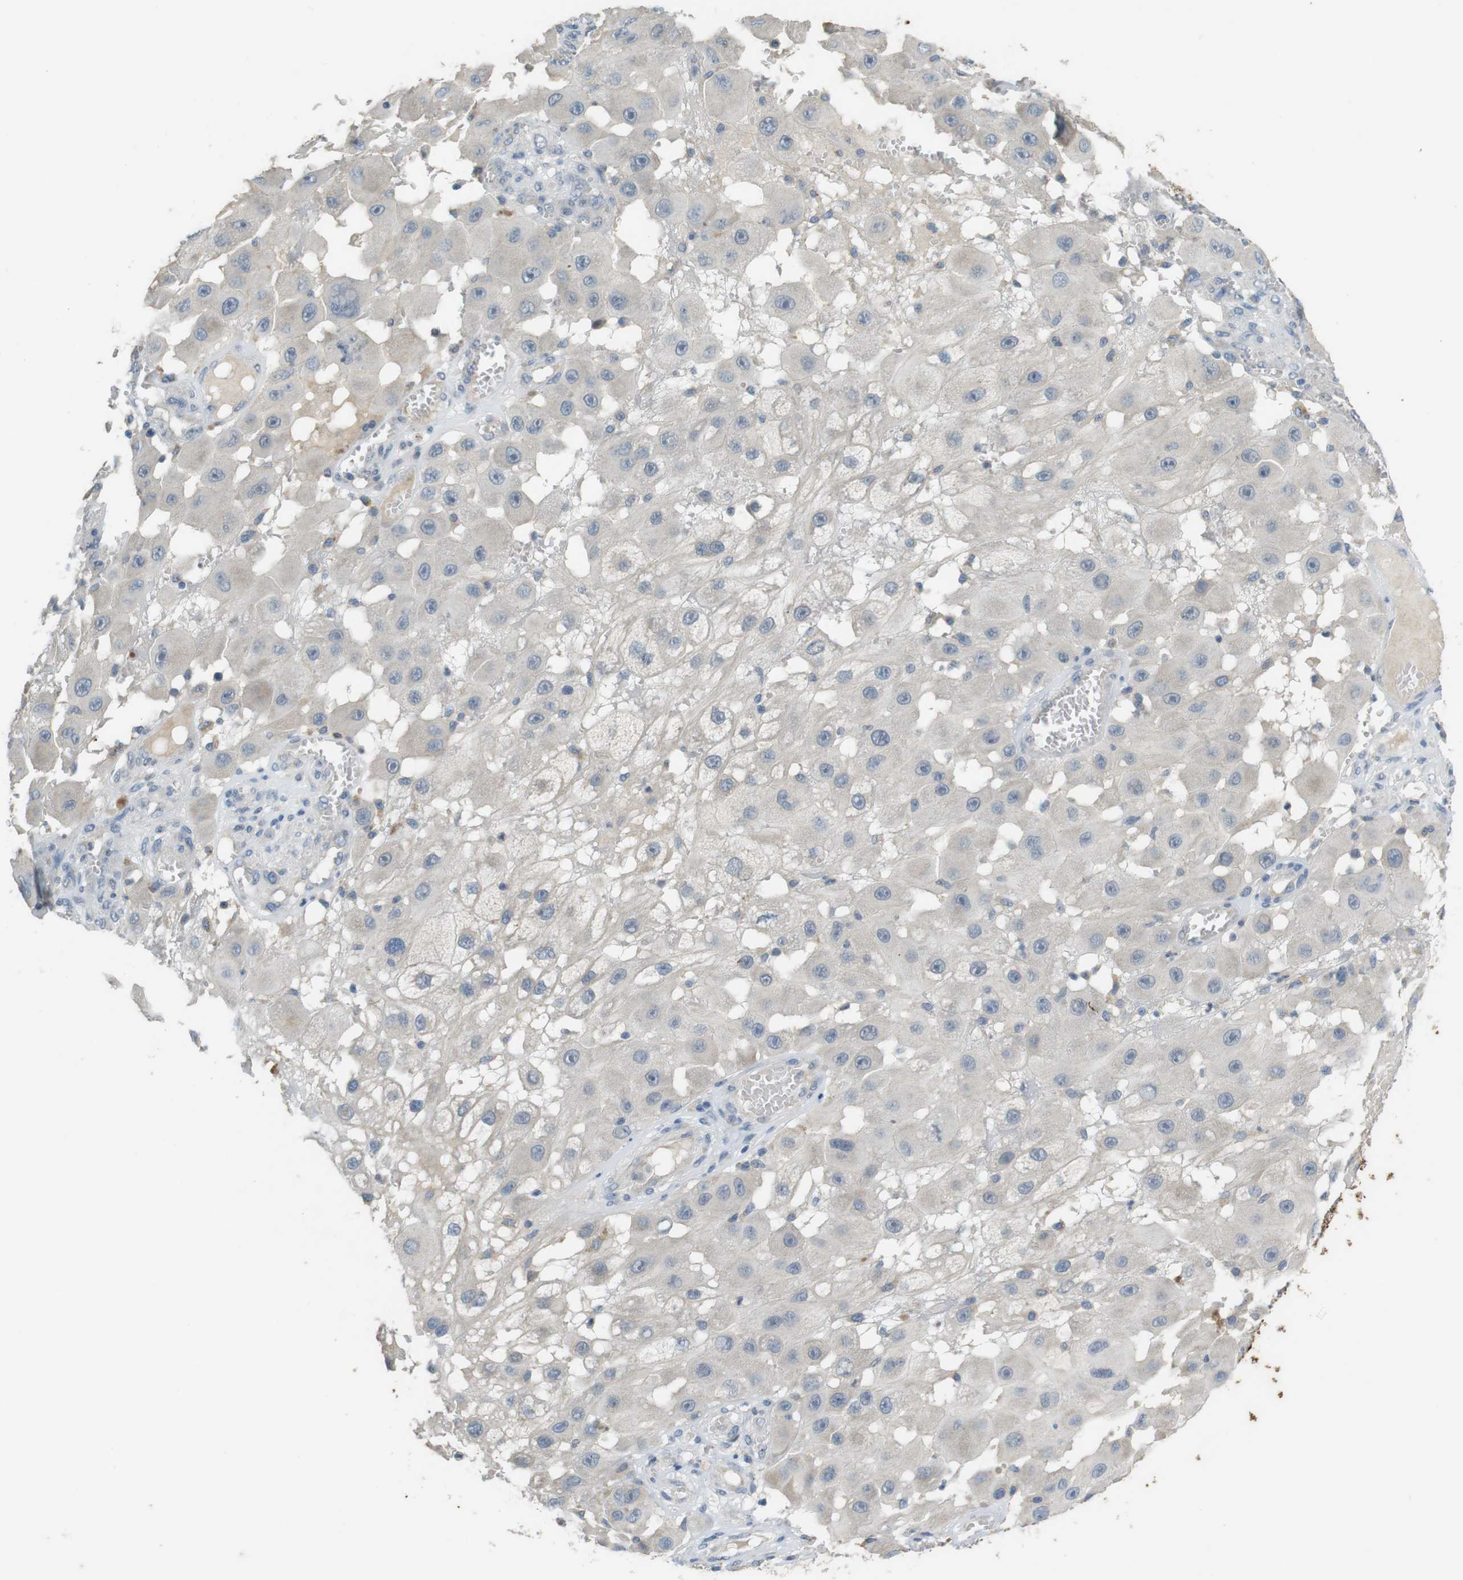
{"staining": {"intensity": "negative", "quantity": "none", "location": "none"}, "tissue": "melanoma", "cell_type": "Tumor cells", "image_type": "cancer", "snomed": [{"axis": "morphology", "description": "Malignant melanoma, NOS"}, {"axis": "topography", "description": "Skin"}], "caption": "Photomicrograph shows no protein staining in tumor cells of melanoma tissue.", "gene": "MUC5B", "patient": {"sex": "female", "age": 81}}